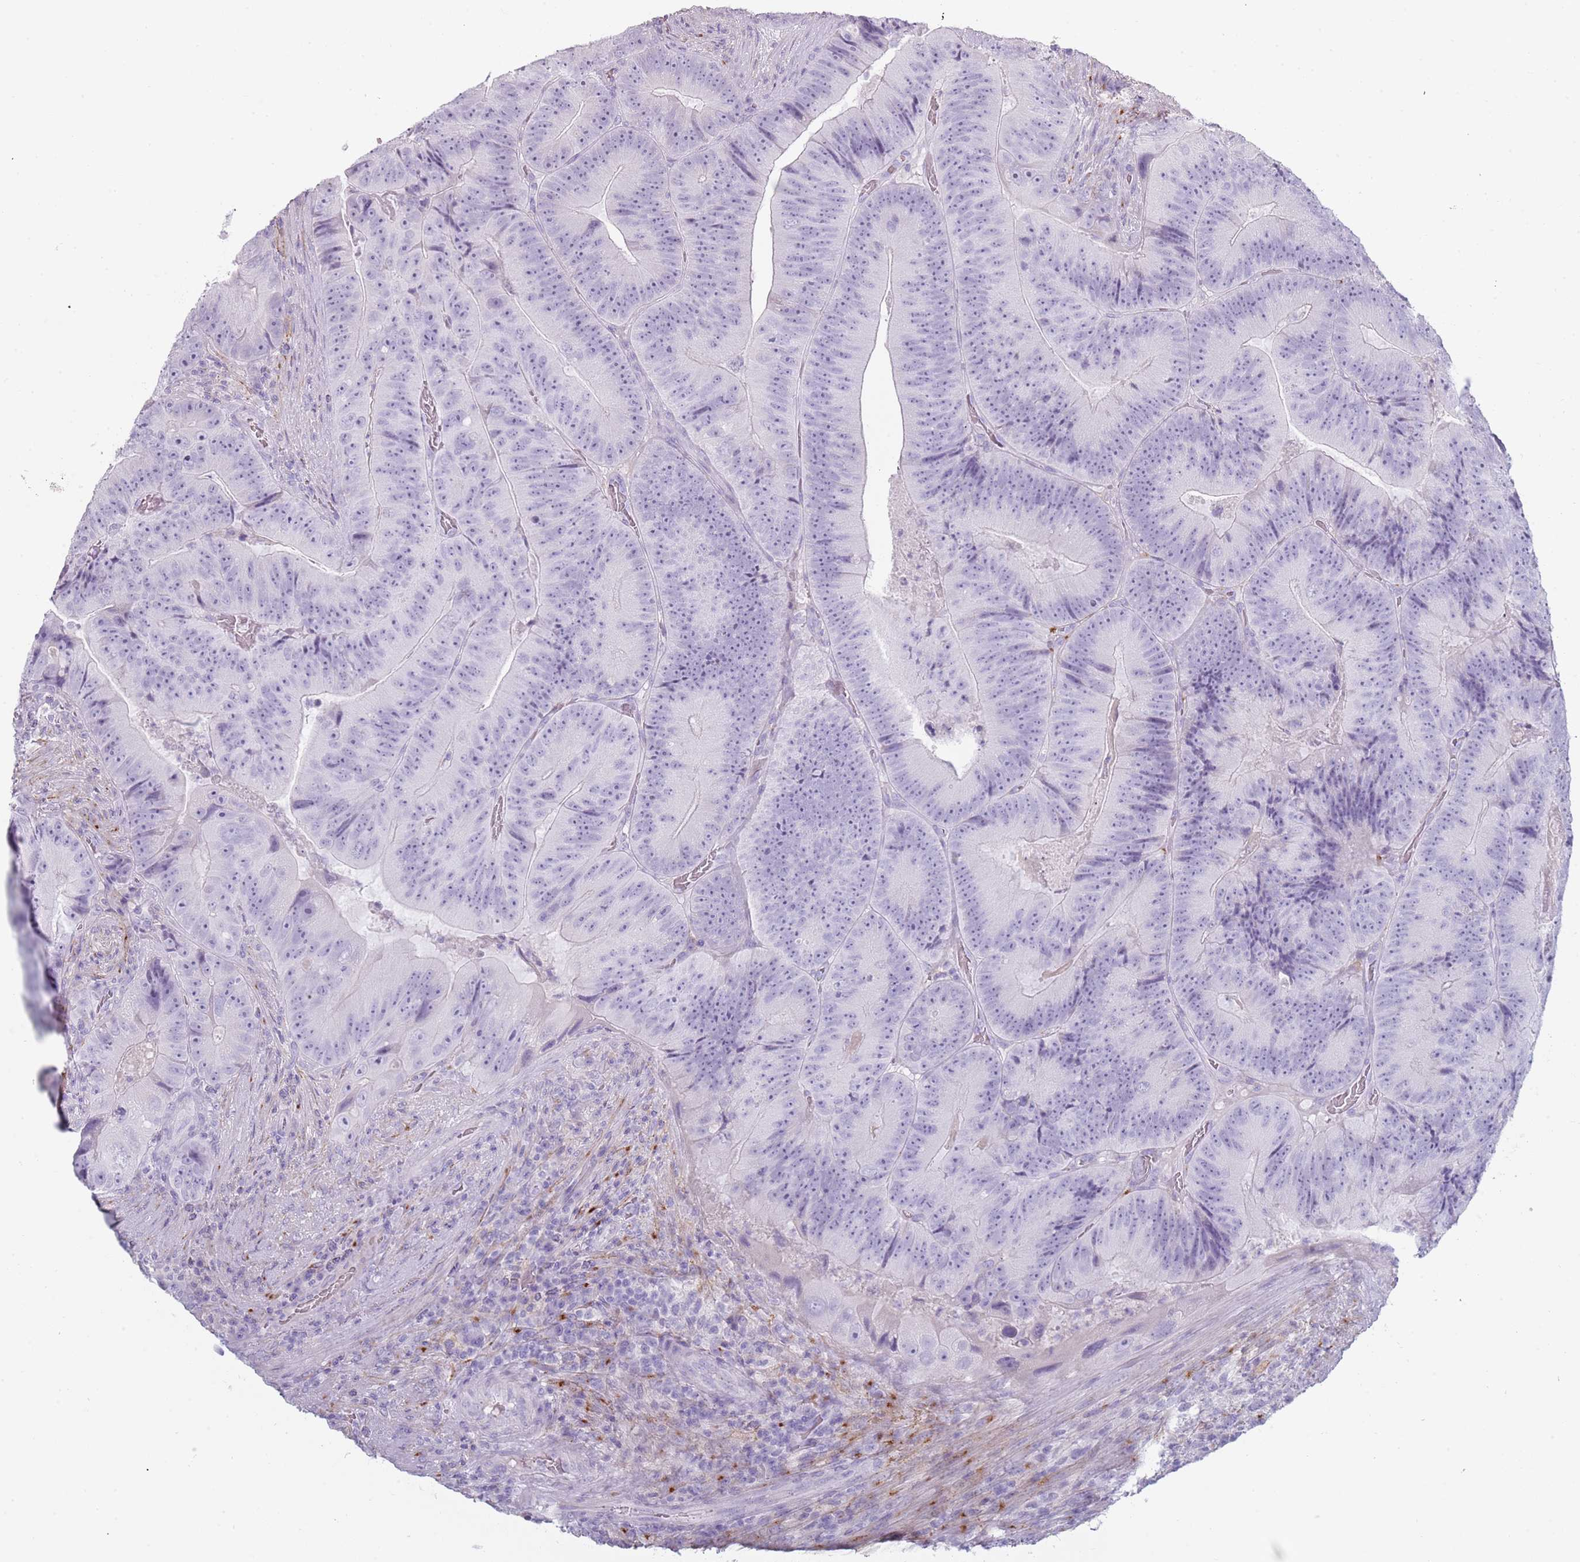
{"staining": {"intensity": "negative", "quantity": "none", "location": "none"}, "tissue": "colorectal cancer", "cell_type": "Tumor cells", "image_type": "cancer", "snomed": [{"axis": "morphology", "description": "Adenocarcinoma, NOS"}, {"axis": "topography", "description": "Colon"}], "caption": "There is no significant expression in tumor cells of colorectal cancer.", "gene": "COLEC12", "patient": {"sex": "female", "age": 86}}